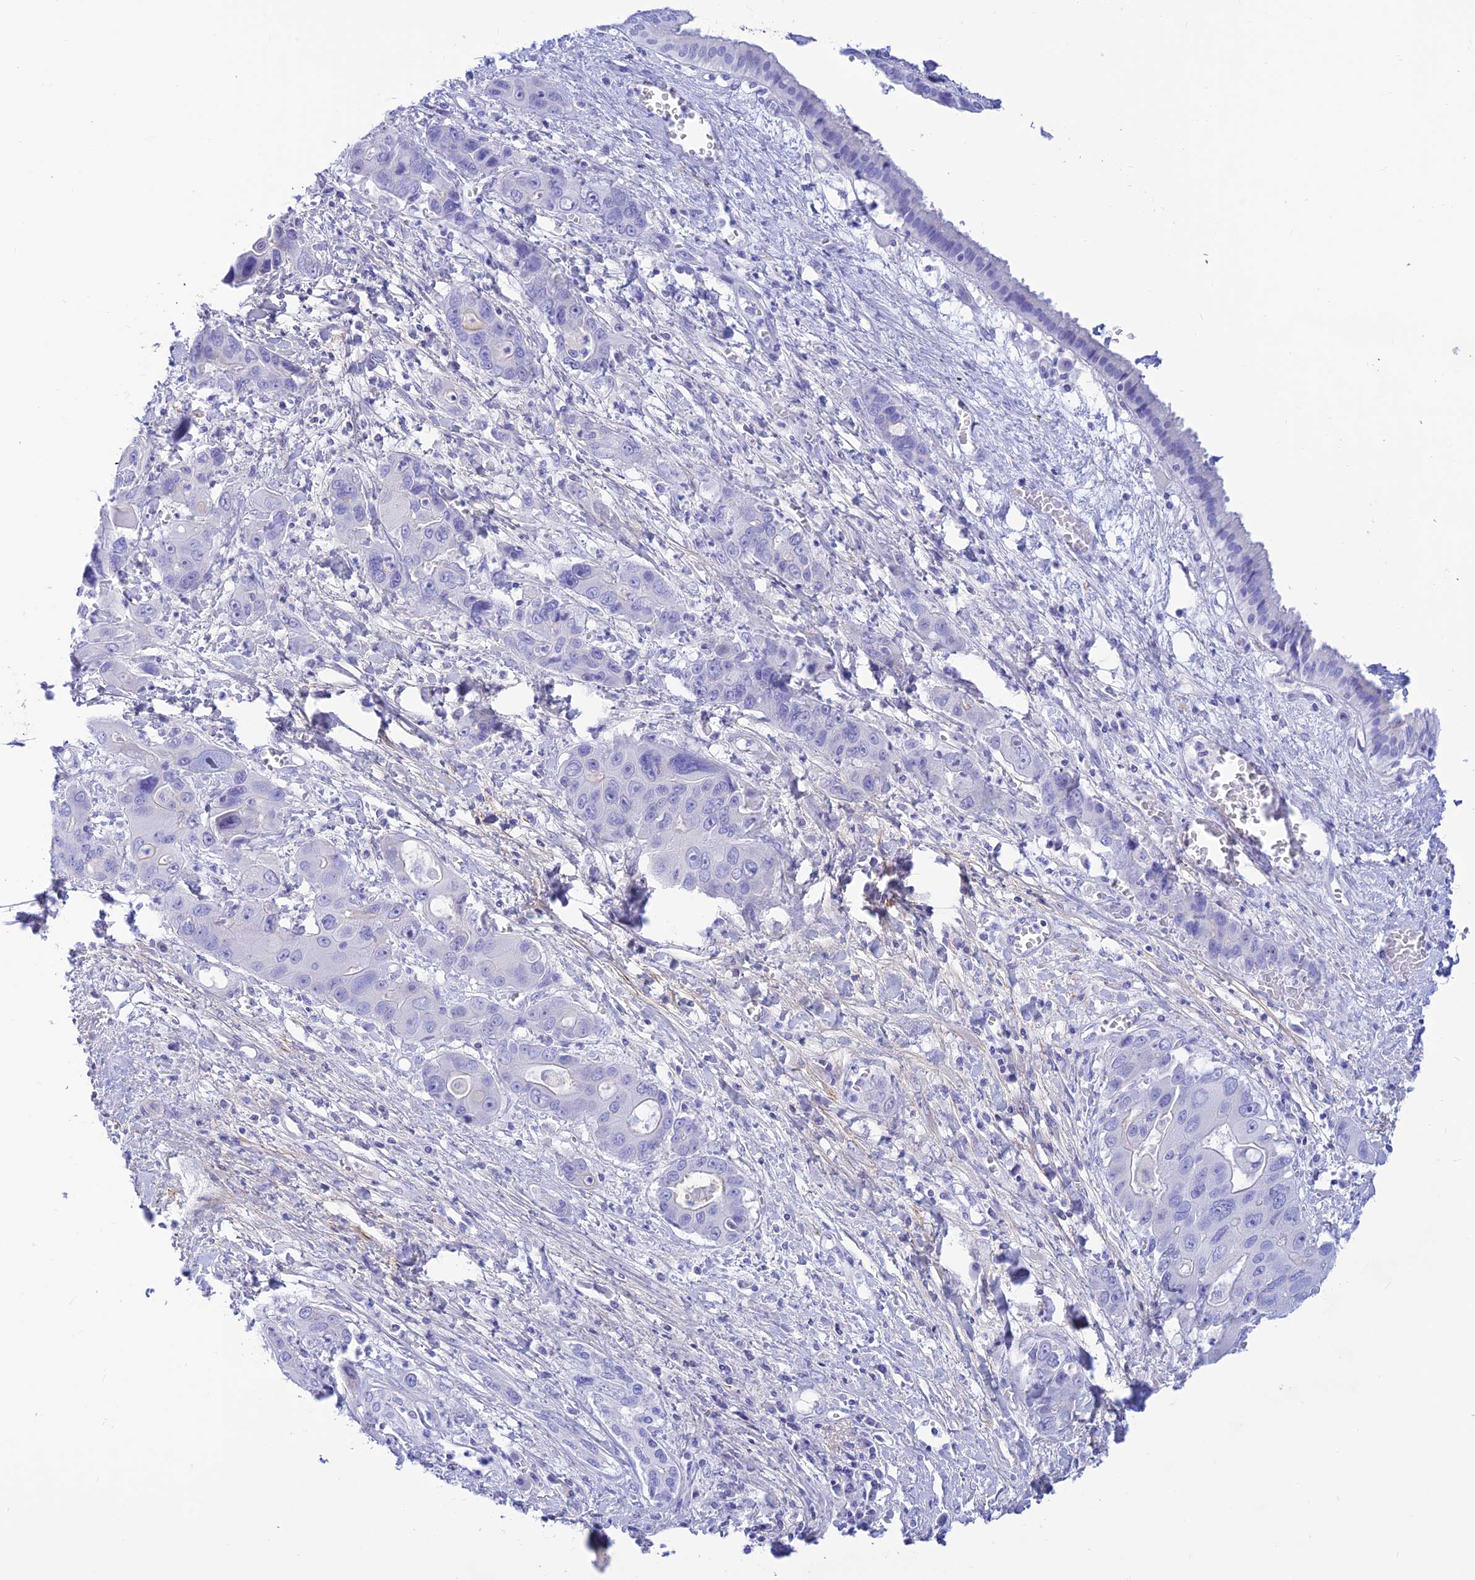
{"staining": {"intensity": "negative", "quantity": "none", "location": "none"}, "tissue": "liver cancer", "cell_type": "Tumor cells", "image_type": "cancer", "snomed": [{"axis": "morphology", "description": "Cholangiocarcinoma"}, {"axis": "topography", "description": "Liver"}], "caption": "Photomicrograph shows no significant protein positivity in tumor cells of cholangiocarcinoma (liver).", "gene": "PRNP", "patient": {"sex": "male", "age": 67}}